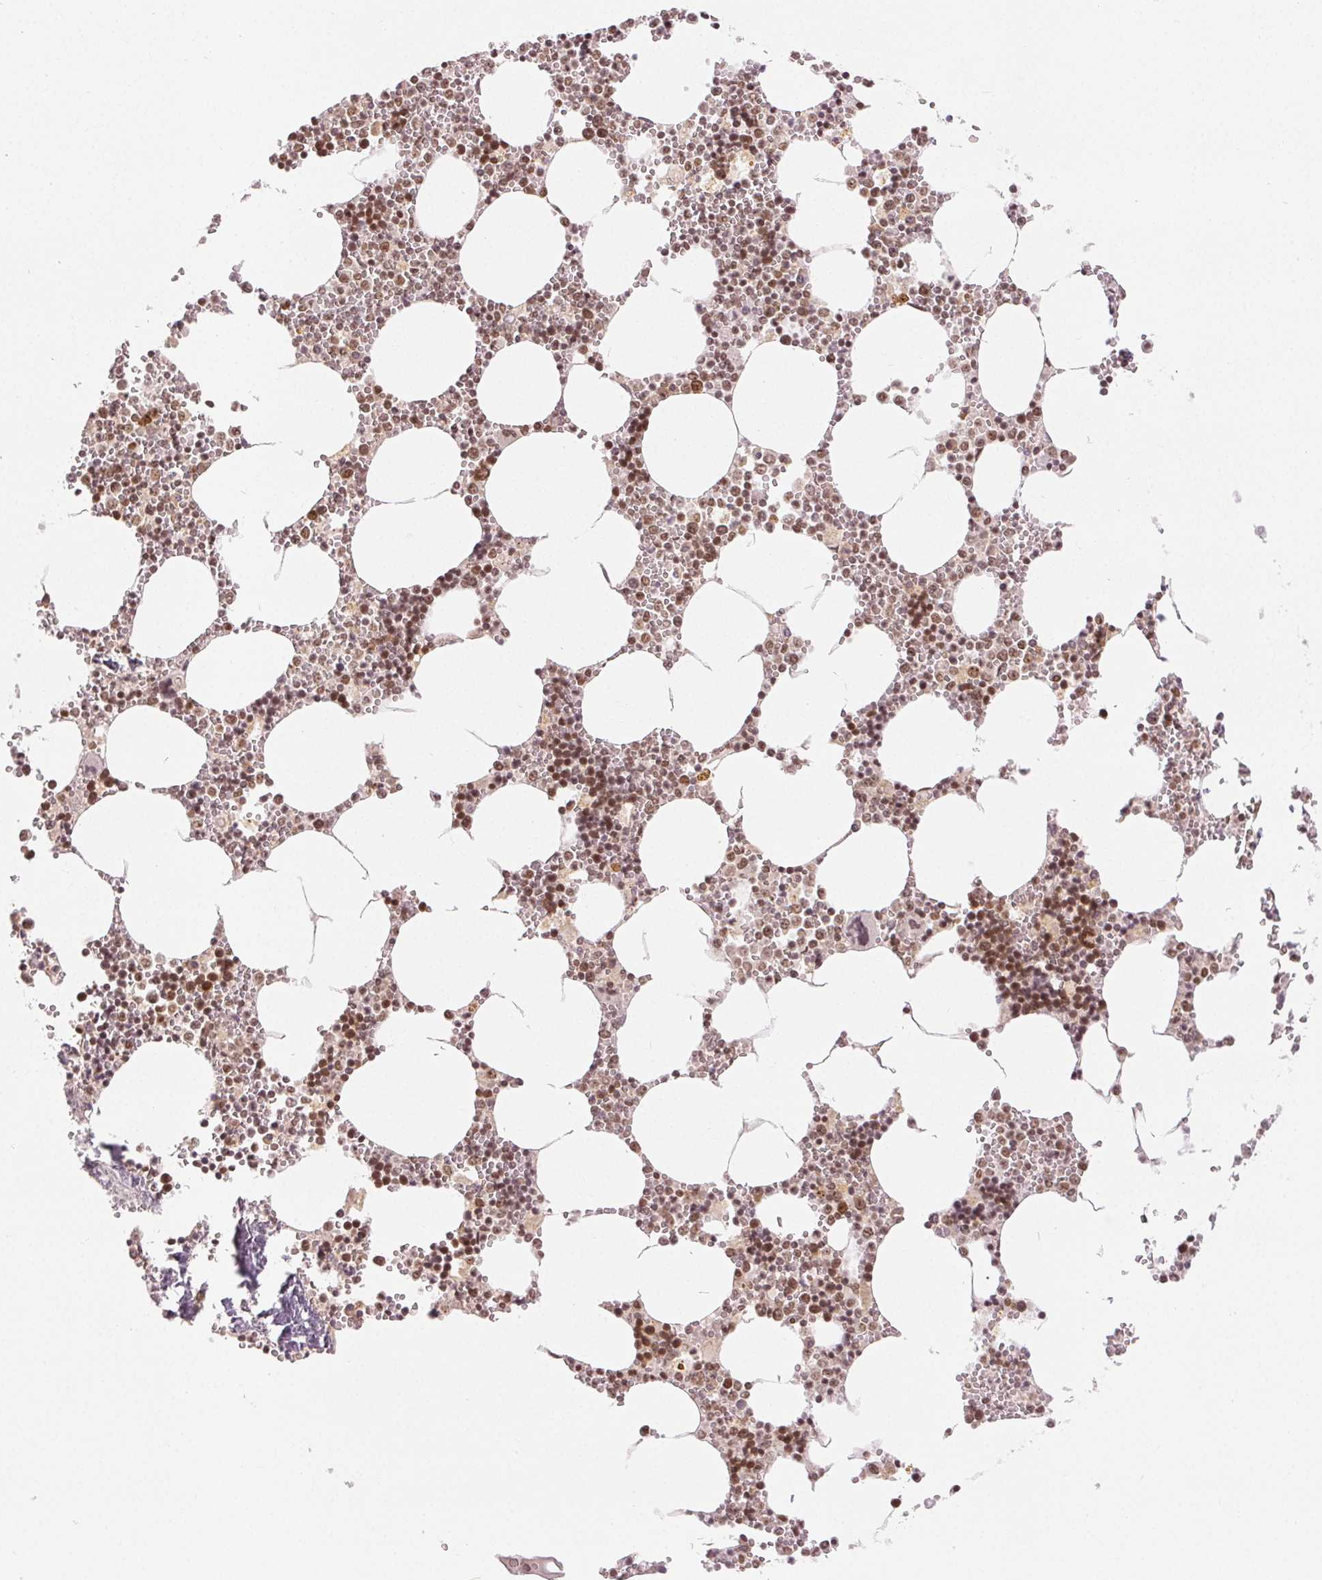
{"staining": {"intensity": "moderate", "quantity": ">75%", "location": "nuclear"}, "tissue": "bone marrow", "cell_type": "Hematopoietic cells", "image_type": "normal", "snomed": [{"axis": "morphology", "description": "Normal tissue, NOS"}, {"axis": "topography", "description": "Bone marrow"}], "caption": "Unremarkable bone marrow reveals moderate nuclear staining in approximately >75% of hematopoietic cells, visualized by immunohistochemistry. (DAB (3,3'-diaminobenzidine) IHC, brown staining for protein, blue staining for nuclei).", "gene": "DEK", "patient": {"sex": "male", "age": 54}}